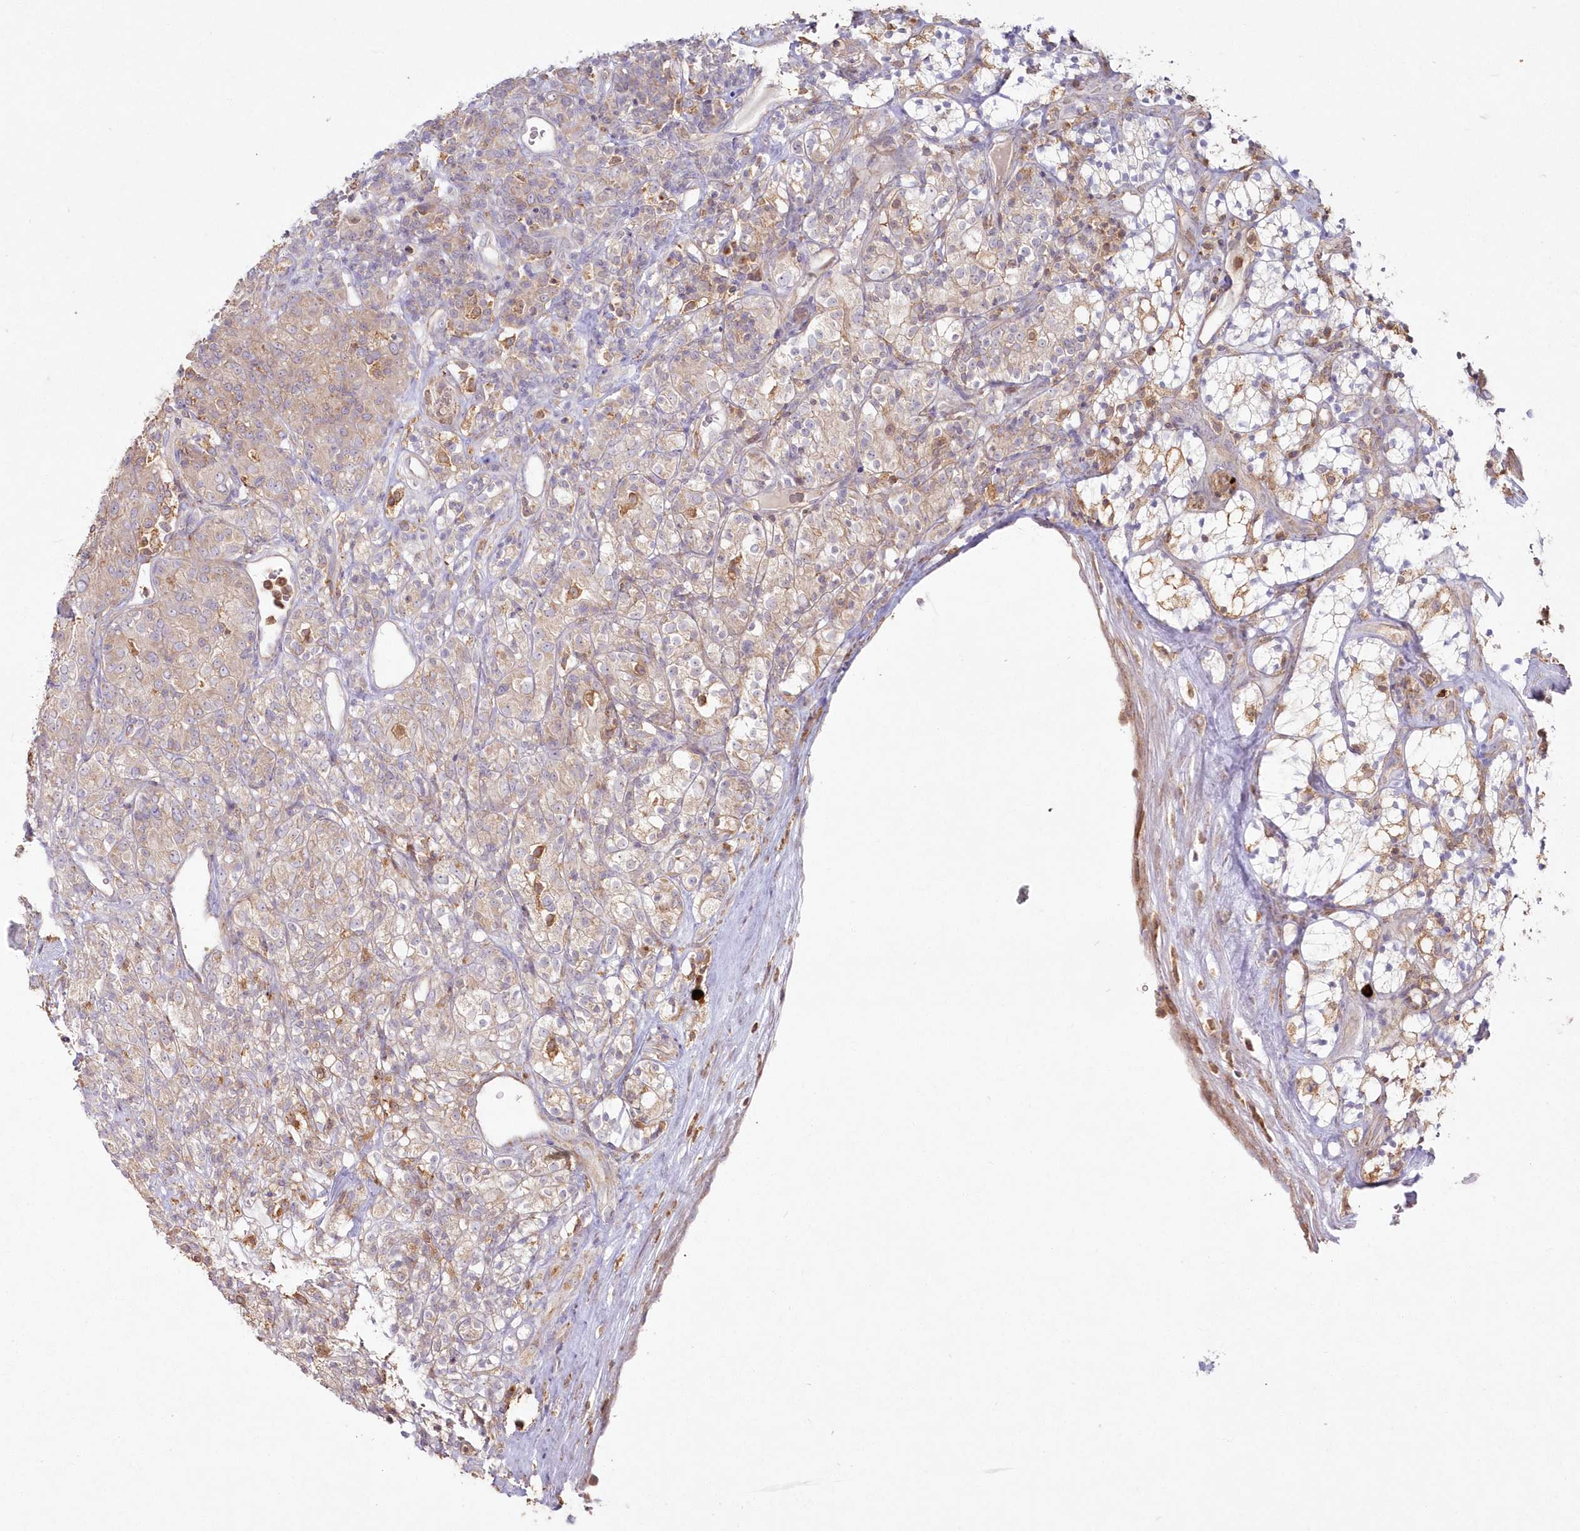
{"staining": {"intensity": "weak", "quantity": "25%-75%", "location": "cytoplasmic/membranous"}, "tissue": "renal cancer", "cell_type": "Tumor cells", "image_type": "cancer", "snomed": [{"axis": "morphology", "description": "Adenocarcinoma, NOS"}, {"axis": "topography", "description": "Kidney"}], "caption": "Immunohistochemistry staining of adenocarcinoma (renal), which displays low levels of weak cytoplasmic/membranous expression in approximately 25%-75% of tumor cells indicating weak cytoplasmic/membranous protein staining. The staining was performed using DAB (brown) for protein detection and nuclei were counterstained in hematoxylin (blue).", "gene": "ARSB", "patient": {"sex": "male", "age": 77}}